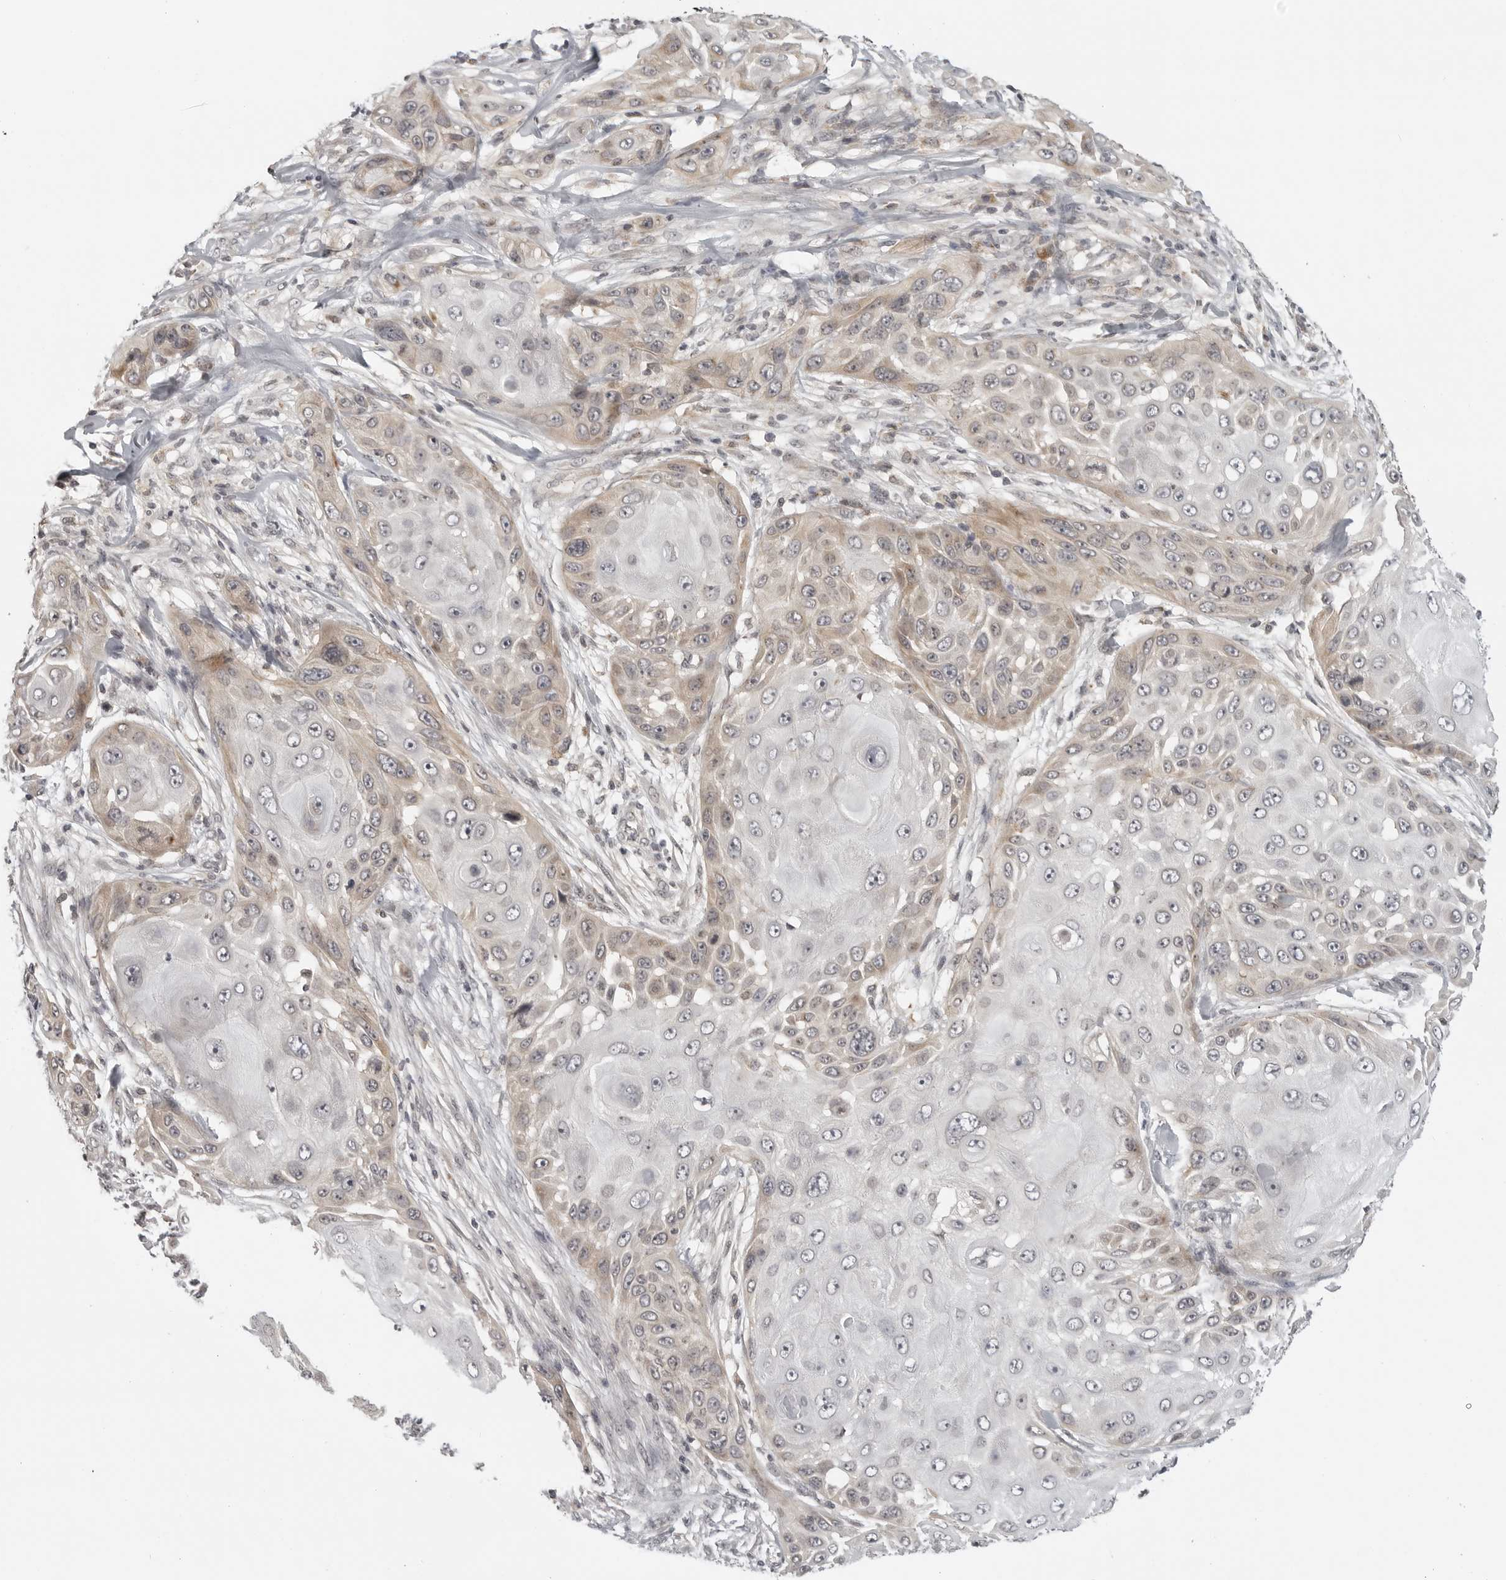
{"staining": {"intensity": "weak", "quantity": "25%-75%", "location": "cytoplasmic/membranous"}, "tissue": "skin cancer", "cell_type": "Tumor cells", "image_type": "cancer", "snomed": [{"axis": "morphology", "description": "Squamous cell carcinoma, NOS"}, {"axis": "topography", "description": "Skin"}], "caption": "A photomicrograph of human skin cancer stained for a protein displays weak cytoplasmic/membranous brown staining in tumor cells. Ihc stains the protein of interest in brown and the nuclei are stained blue.", "gene": "TUT4", "patient": {"sex": "female", "age": 44}}